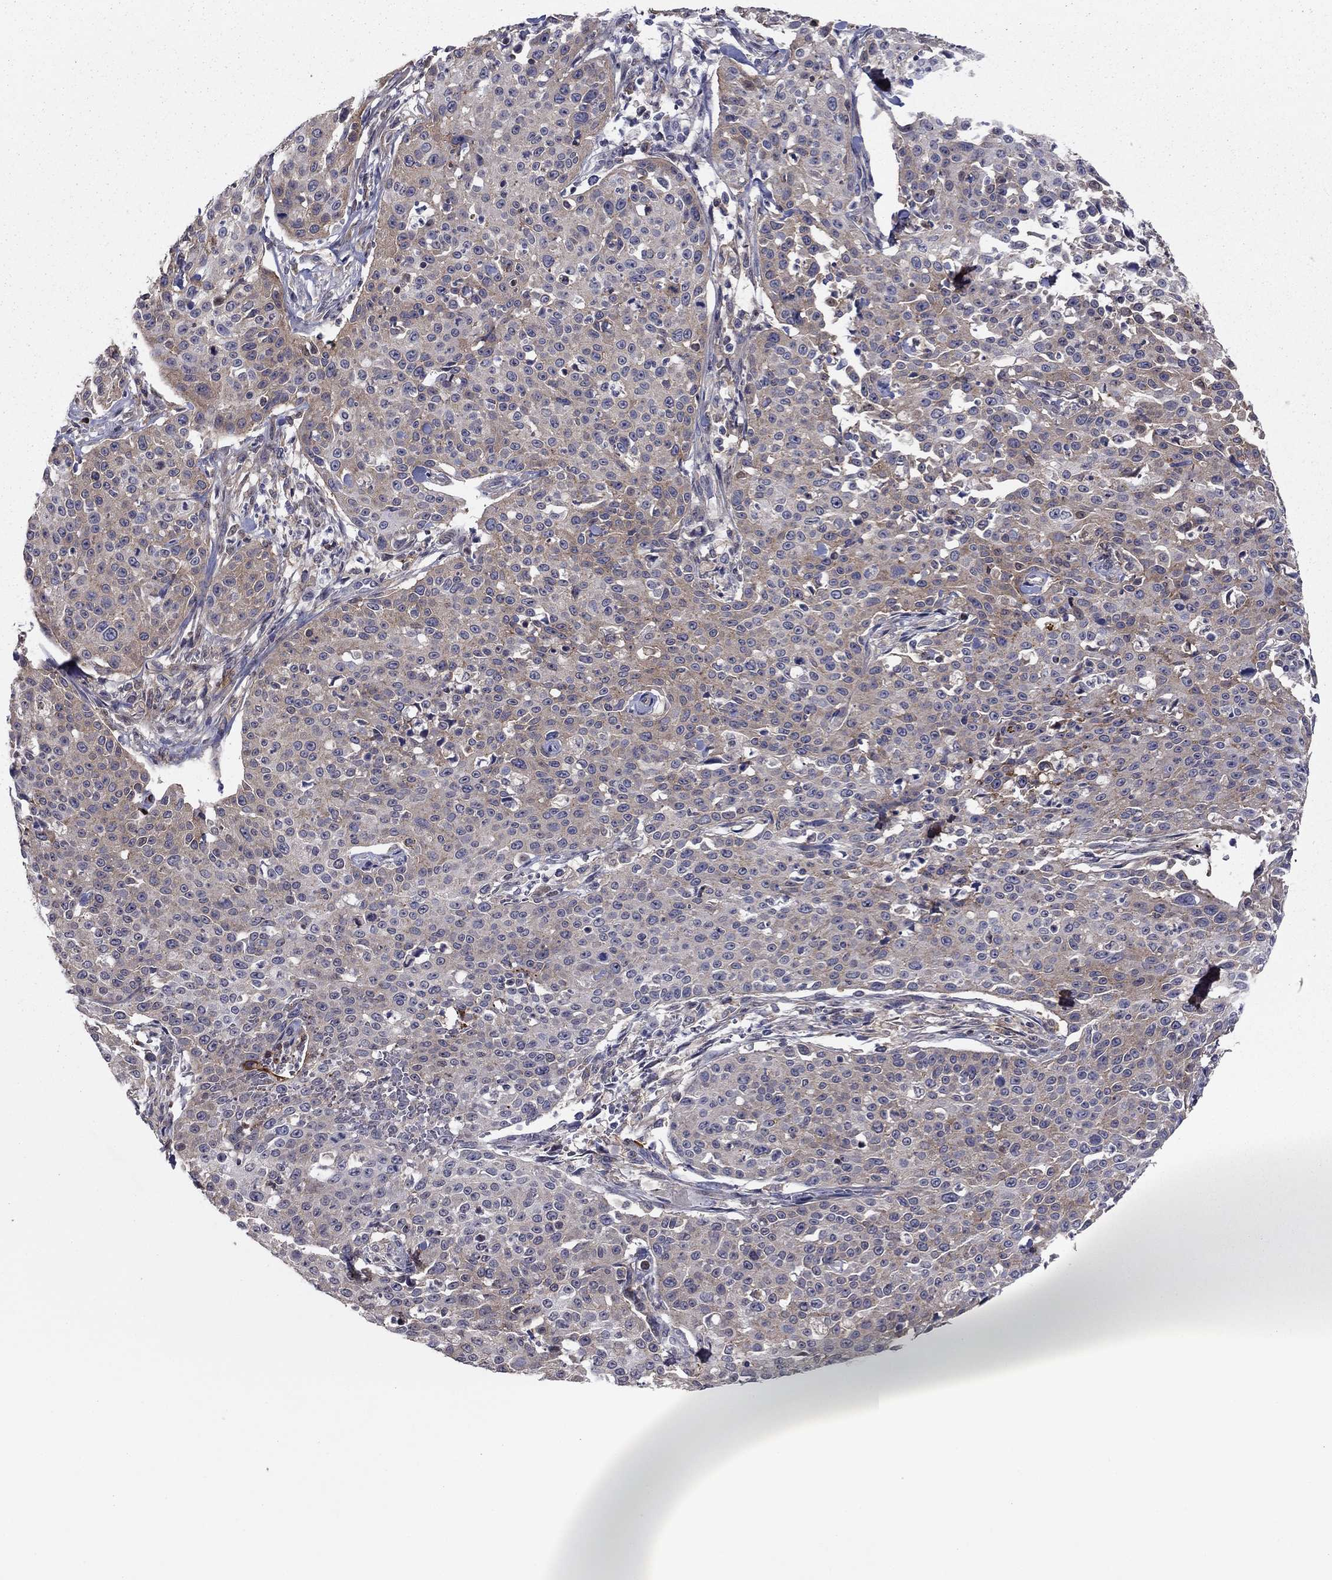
{"staining": {"intensity": "weak", "quantity": "<25%", "location": "cytoplasmic/membranous"}, "tissue": "cervical cancer", "cell_type": "Tumor cells", "image_type": "cancer", "snomed": [{"axis": "morphology", "description": "Squamous cell carcinoma, NOS"}, {"axis": "topography", "description": "Cervix"}], "caption": "Immunohistochemistry (IHC) of cervical squamous cell carcinoma demonstrates no staining in tumor cells.", "gene": "HPX", "patient": {"sex": "female", "age": 26}}